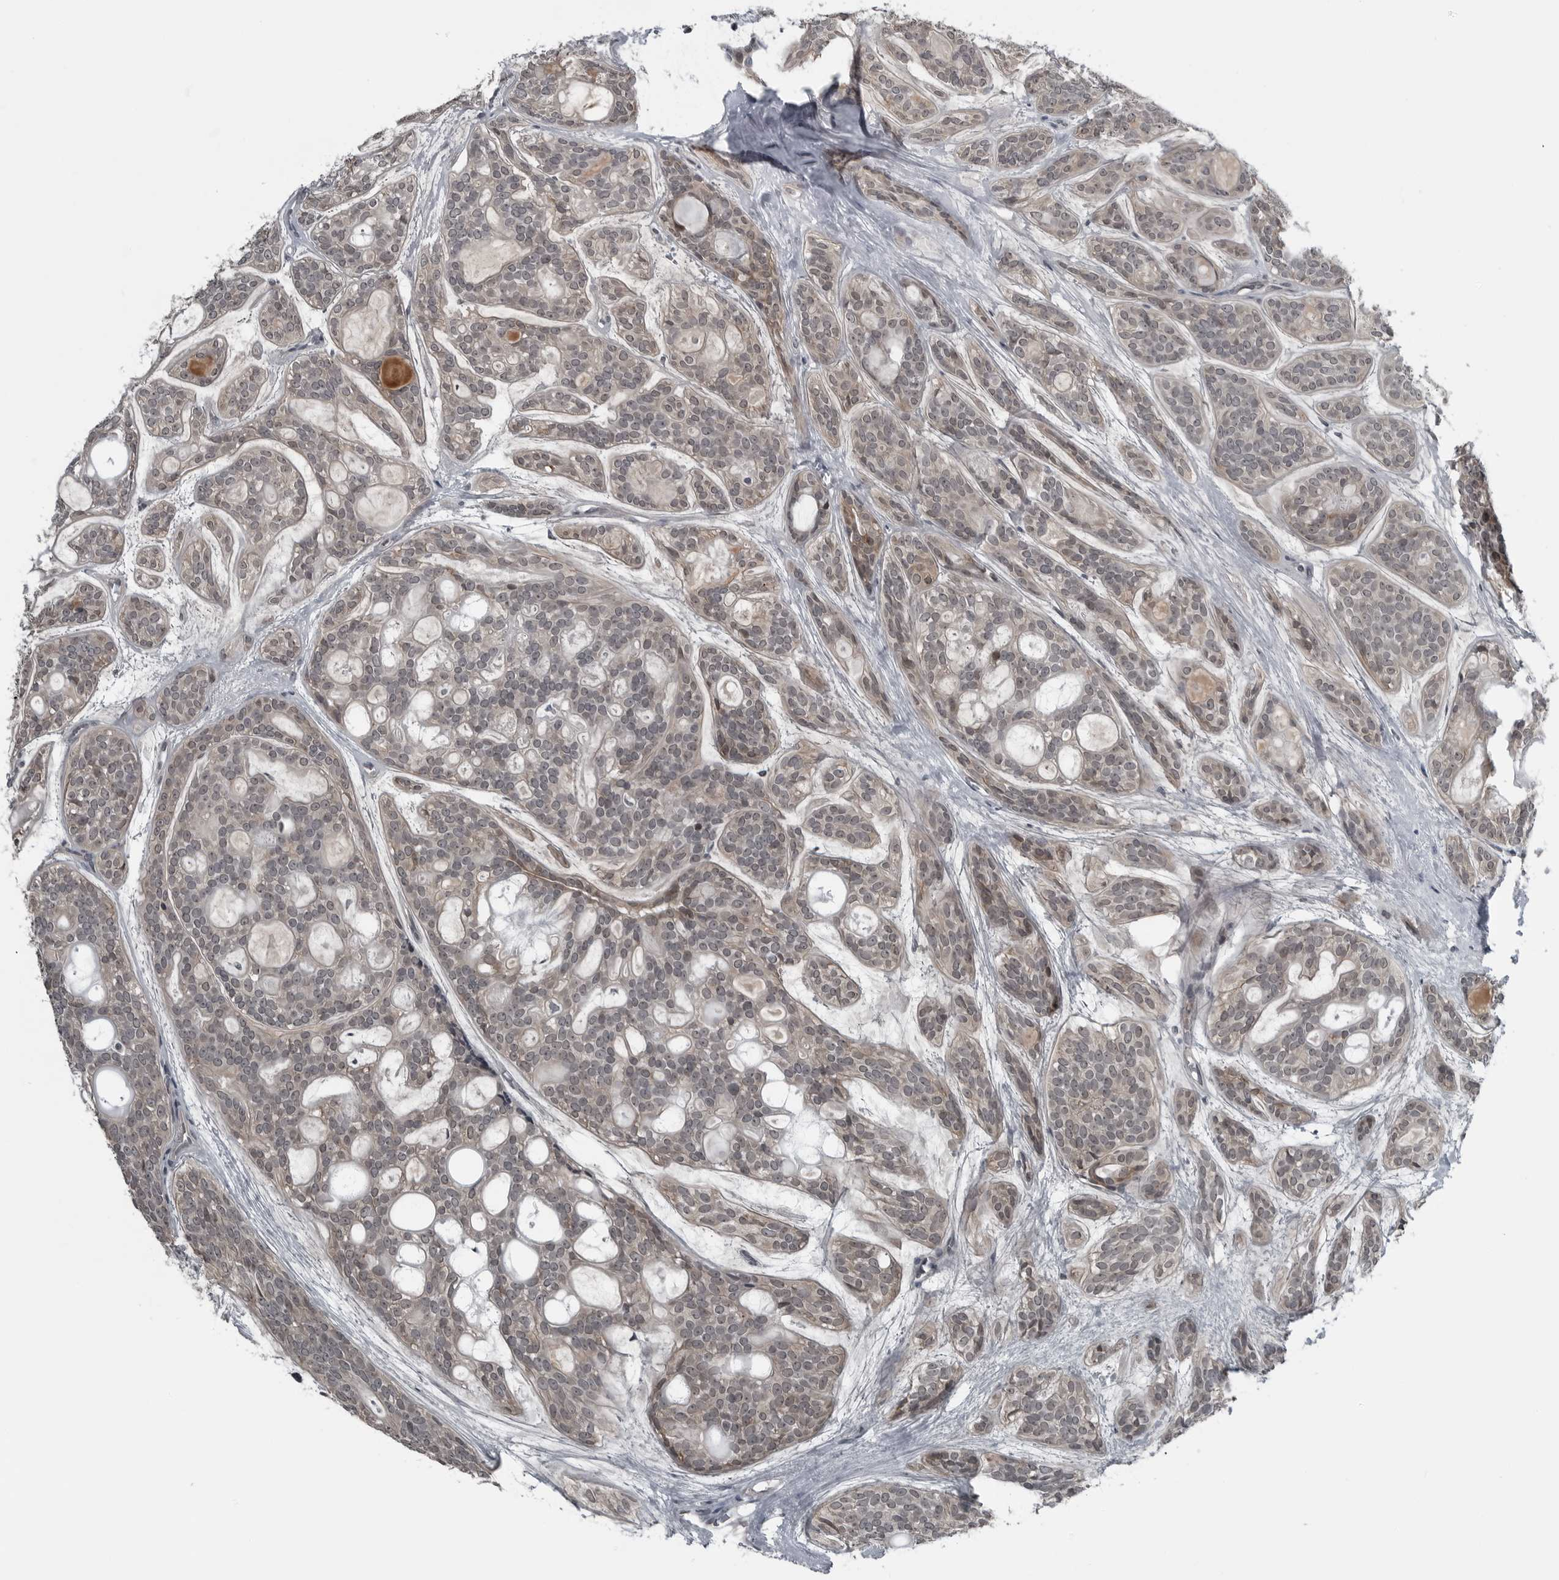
{"staining": {"intensity": "weak", "quantity": ">75%", "location": "nuclear"}, "tissue": "head and neck cancer", "cell_type": "Tumor cells", "image_type": "cancer", "snomed": [{"axis": "morphology", "description": "Adenocarcinoma, NOS"}, {"axis": "topography", "description": "Head-Neck"}], "caption": "A photomicrograph of head and neck cancer (adenocarcinoma) stained for a protein reveals weak nuclear brown staining in tumor cells.", "gene": "GAK", "patient": {"sex": "male", "age": 66}}